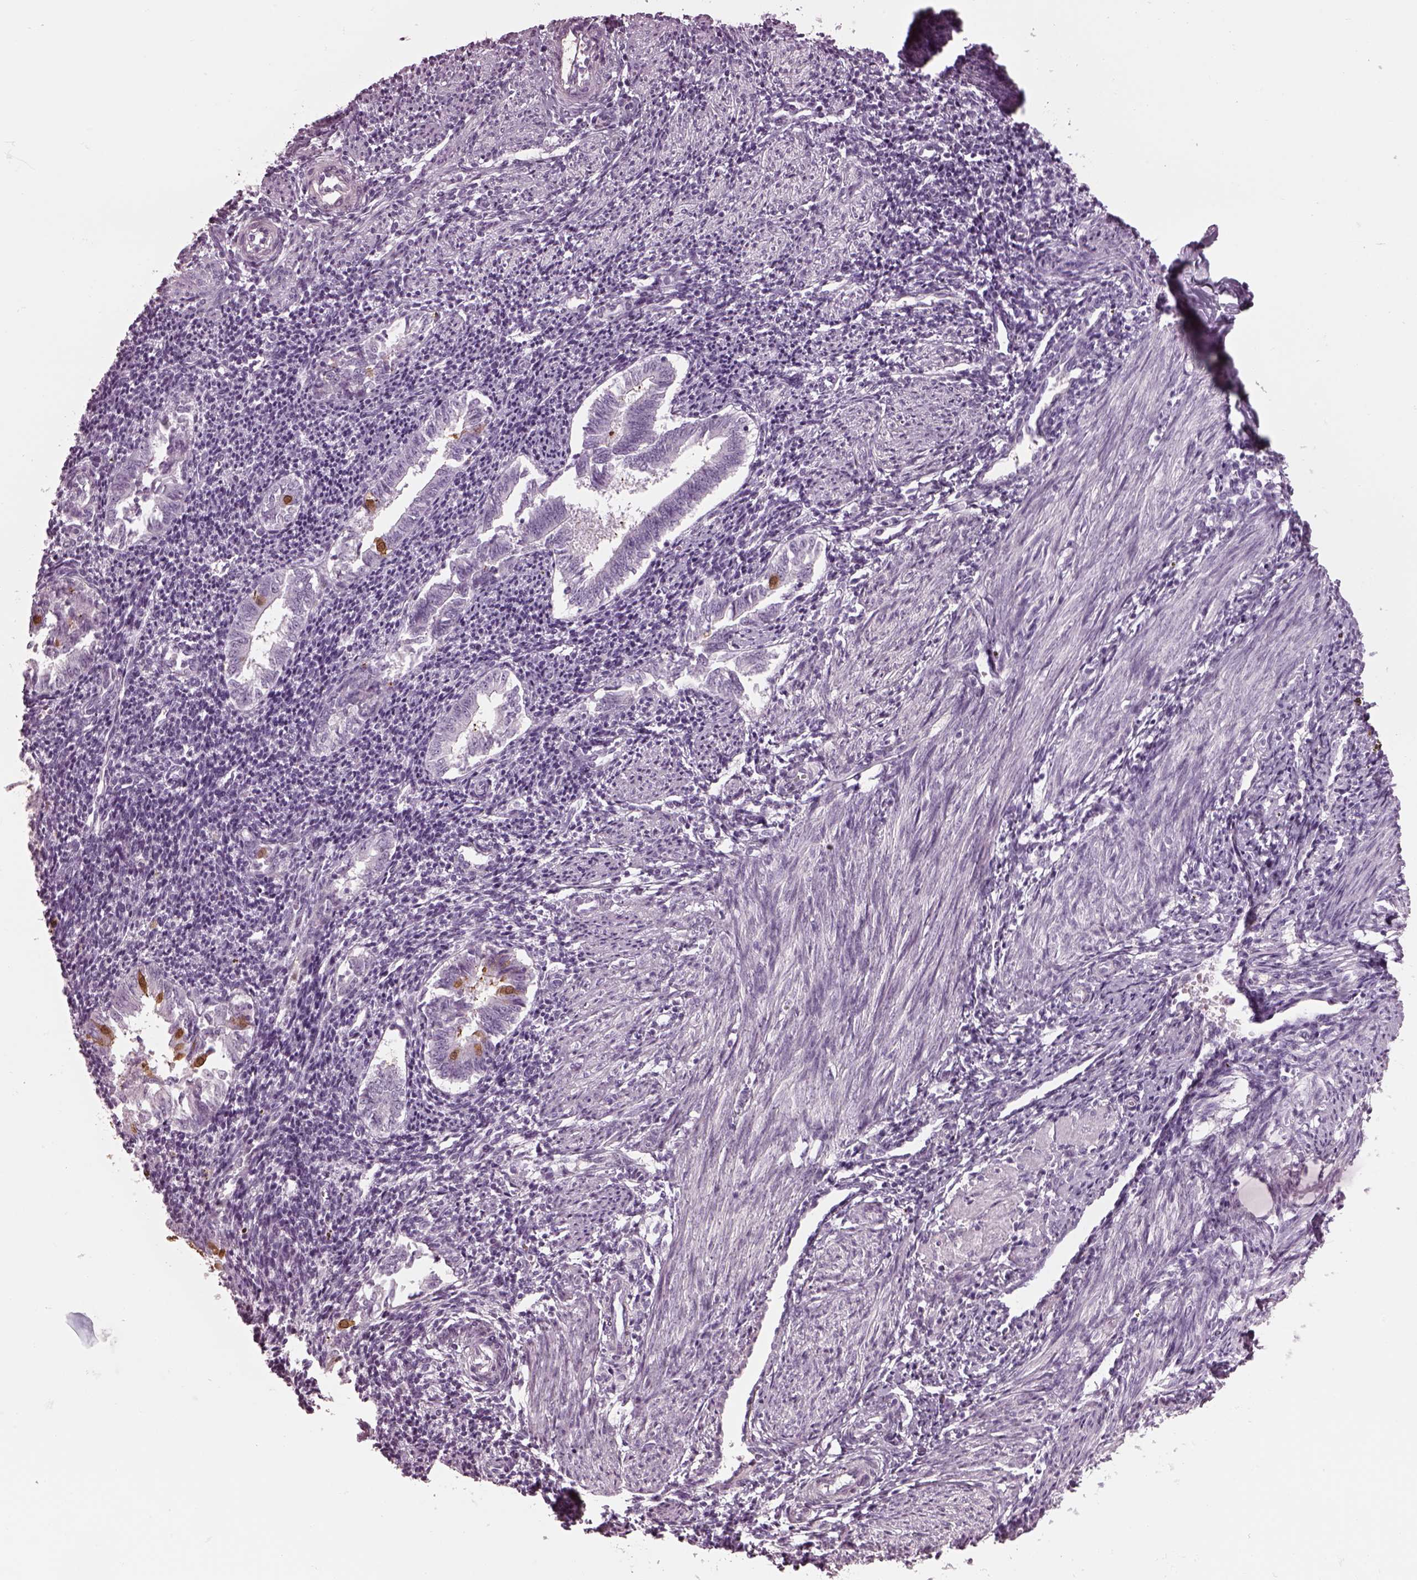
{"staining": {"intensity": "negative", "quantity": "none", "location": "none"}, "tissue": "endometrium", "cell_type": "Cells in endometrial stroma", "image_type": "normal", "snomed": [{"axis": "morphology", "description": "Normal tissue, NOS"}, {"axis": "topography", "description": "Endometrium"}], "caption": "Immunohistochemistry (IHC) micrograph of normal human endometrium stained for a protein (brown), which shows no positivity in cells in endometrial stroma. (DAB IHC, high magnification).", "gene": "TPPP2", "patient": {"sex": "female", "age": 25}}